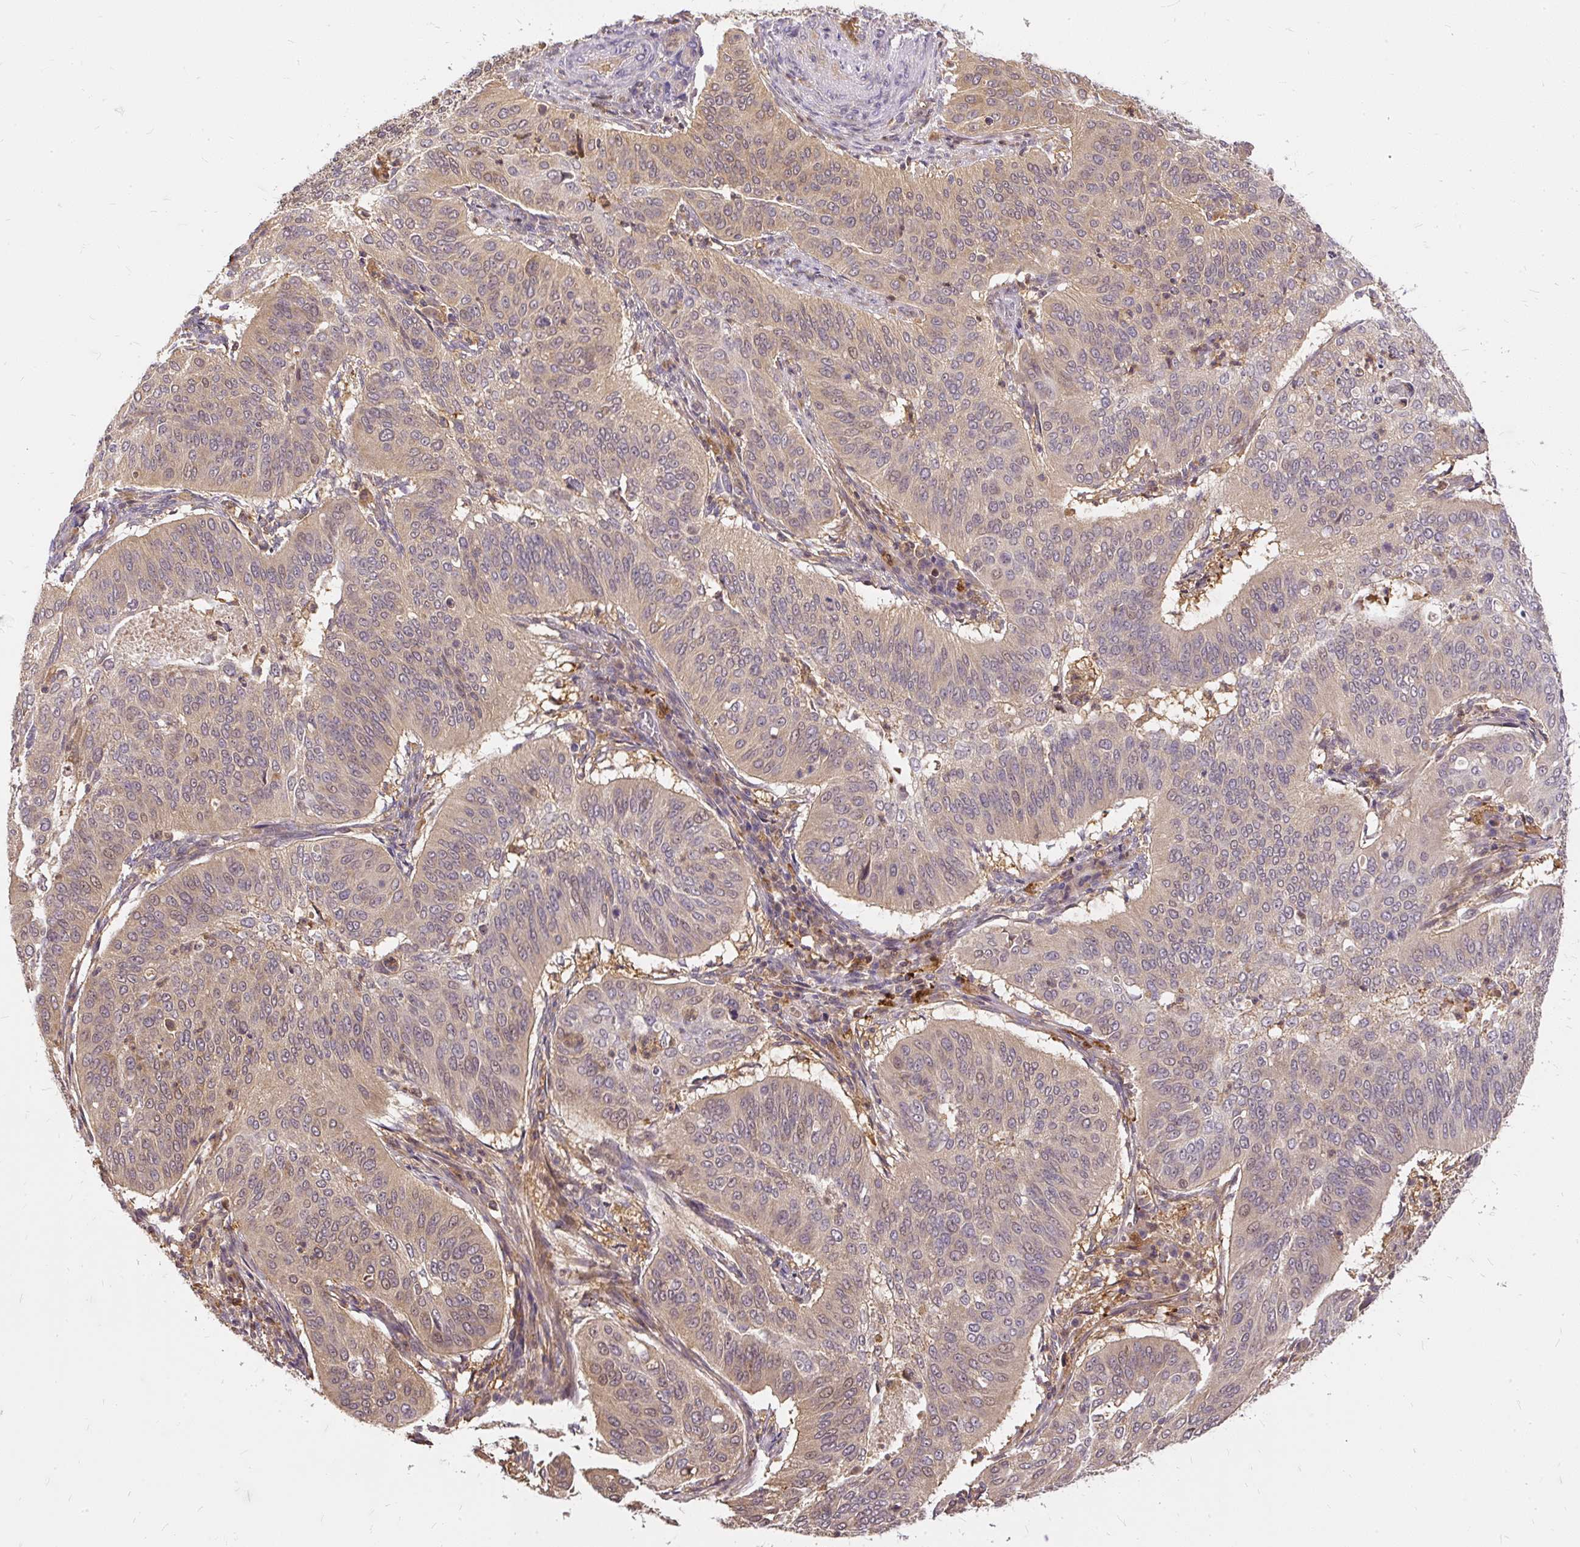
{"staining": {"intensity": "weak", "quantity": "25%-75%", "location": "cytoplasmic/membranous,nuclear"}, "tissue": "cervical cancer", "cell_type": "Tumor cells", "image_type": "cancer", "snomed": [{"axis": "morphology", "description": "Normal tissue, NOS"}, {"axis": "morphology", "description": "Squamous cell carcinoma, NOS"}, {"axis": "topography", "description": "Cervix"}], "caption": "Cervical cancer was stained to show a protein in brown. There is low levels of weak cytoplasmic/membranous and nuclear expression in approximately 25%-75% of tumor cells. (Brightfield microscopy of DAB IHC at high magnification).", "gene": "AP5S1", "patient": {"sex": "female", "age": 39}}